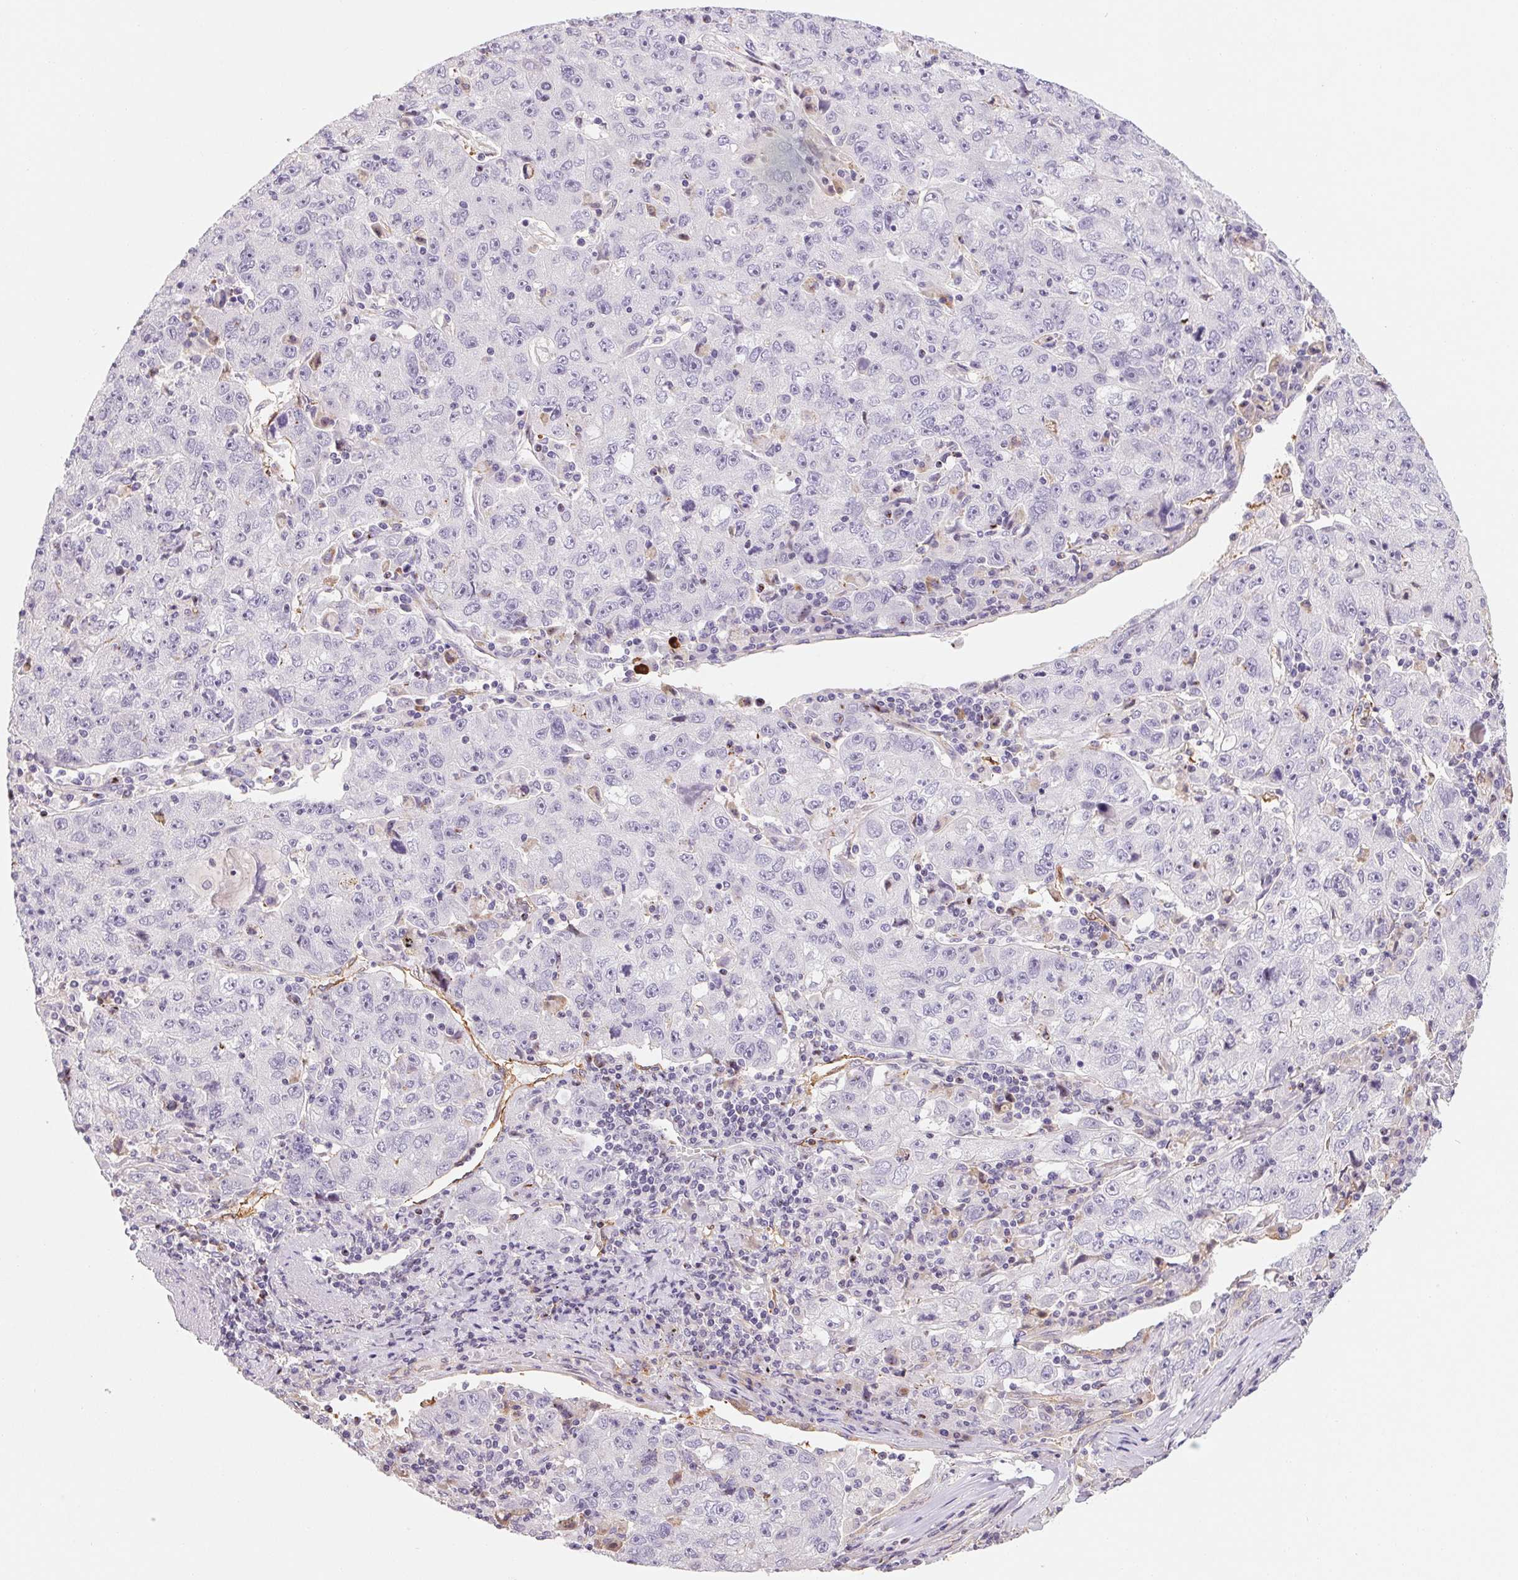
{"staining": {"intensity": "negative", "quantity": "none", "location": "none"}, "tissue": "lung cancer", "cell_type": "Tumor cells", "image_type": "cancer", "snomed": [{"axis": "morphology", "description": "Normal morphology"}, {"axis": "morphology", "description": "Adenocarcinoma, NOS"}, {"axis": "topography", "description": "Lymph node"}, {"axis": "topography", "description": "Lung"}], "caption": "Adenocarcinoma (lung) was stained to show a protein in brown. There is no significant expression in tumor cells. Nuclei are stained in blue.", "gene": "ANKRD13B", "patient": {"sex": "female", "age": 57}}